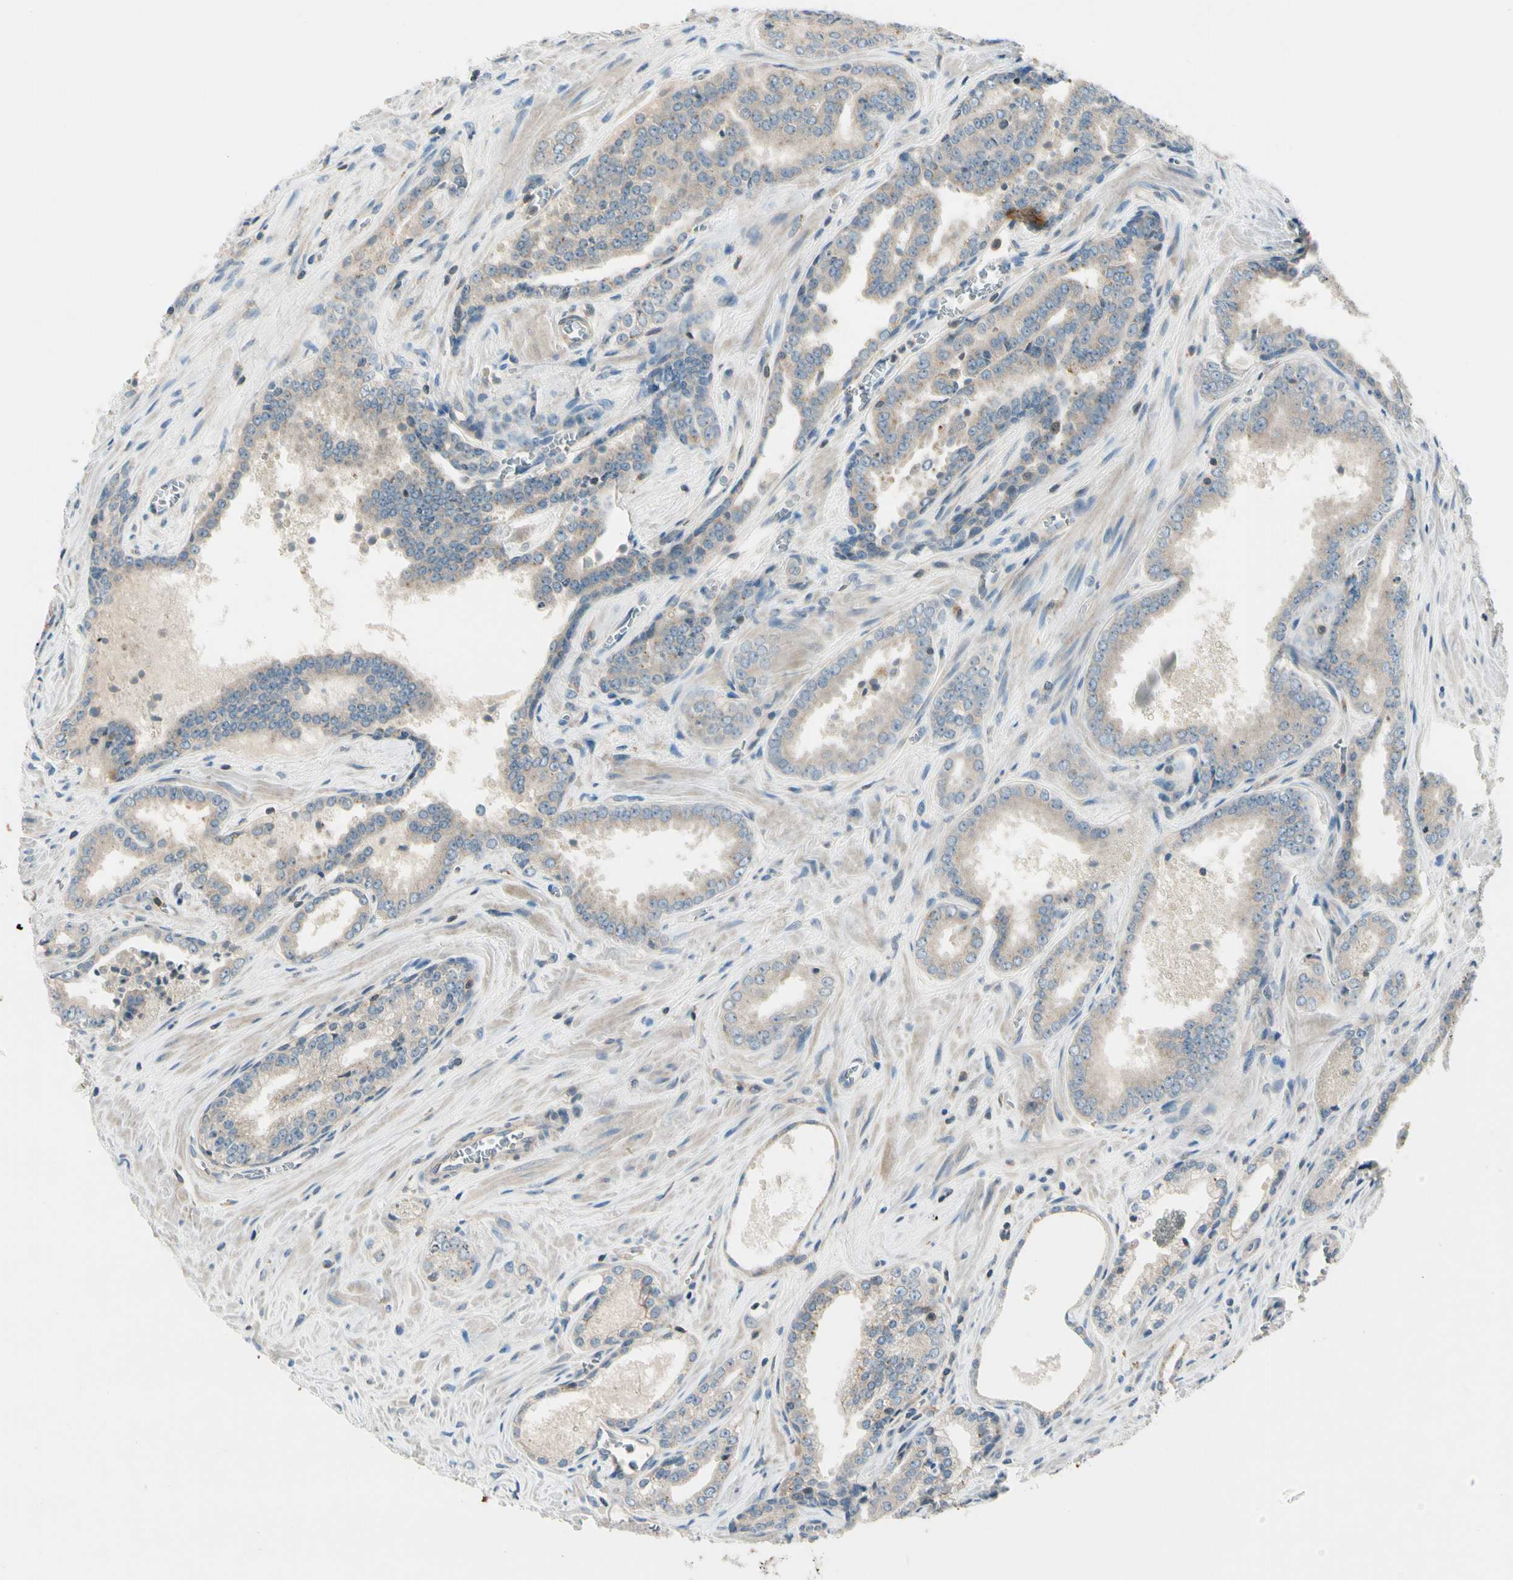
{"staining": {"intensity": "weak", "quantity": ">75%", "location": "cytoplasmic/membranous"}, "tissue": "prostate cancer", "cell_type": "Tumor cells", "image_type": "cancer", "snomed": [{"axis": "morphology", "description": "Adenocarcinoma, Low grade"}, {"axis": "topography", "description": "Prostate"}], "caption": "Tumor cells show low levels of weak cytoplasmic/membranous staining in approximately >75% of cells in human prostate cancer.", "gene": "CDH6", "patient": {"sex": "male", "age": 60}}